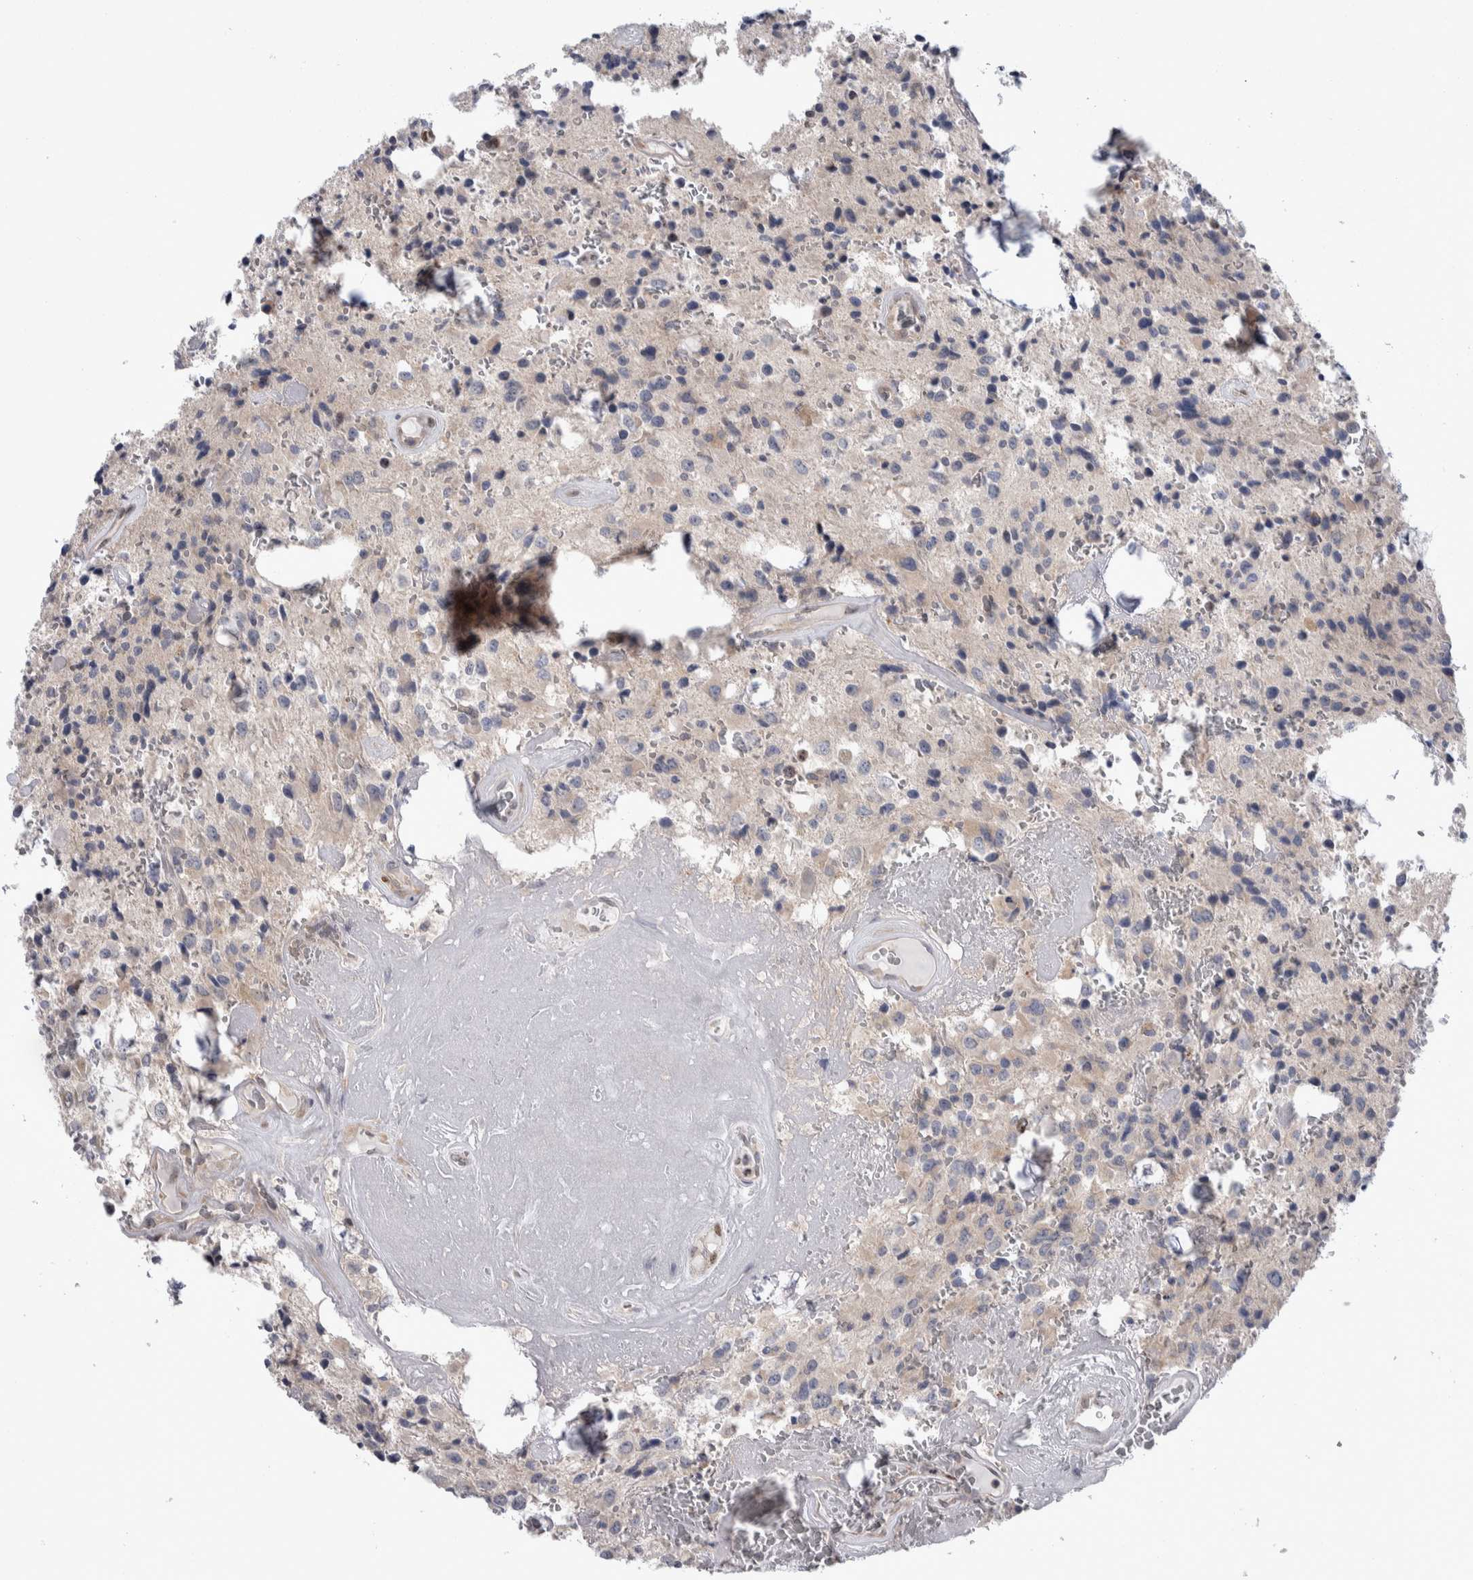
{"staining": {"intensity": "weak", "quantity": "<25%", "location": "cytoplasmic/membranous"}, "tissue": "glioma", "cell_type": "Tumor cells", "image_type": "cancer", "snomed": [{"axis": "morphology", "description": "Glioma, malignant, Low grade"}, {"axis": "topography", "description": "Brain"}], "caption": "This histopathology image is of glioma stained with immunohistochemistry (IHC) to label a protein in brown with the nuclei are counter-stained blue. There is no expression in tumor cells.", "gene": "TAX1BP1", "patient": {"sex": "male", "age": 58}}